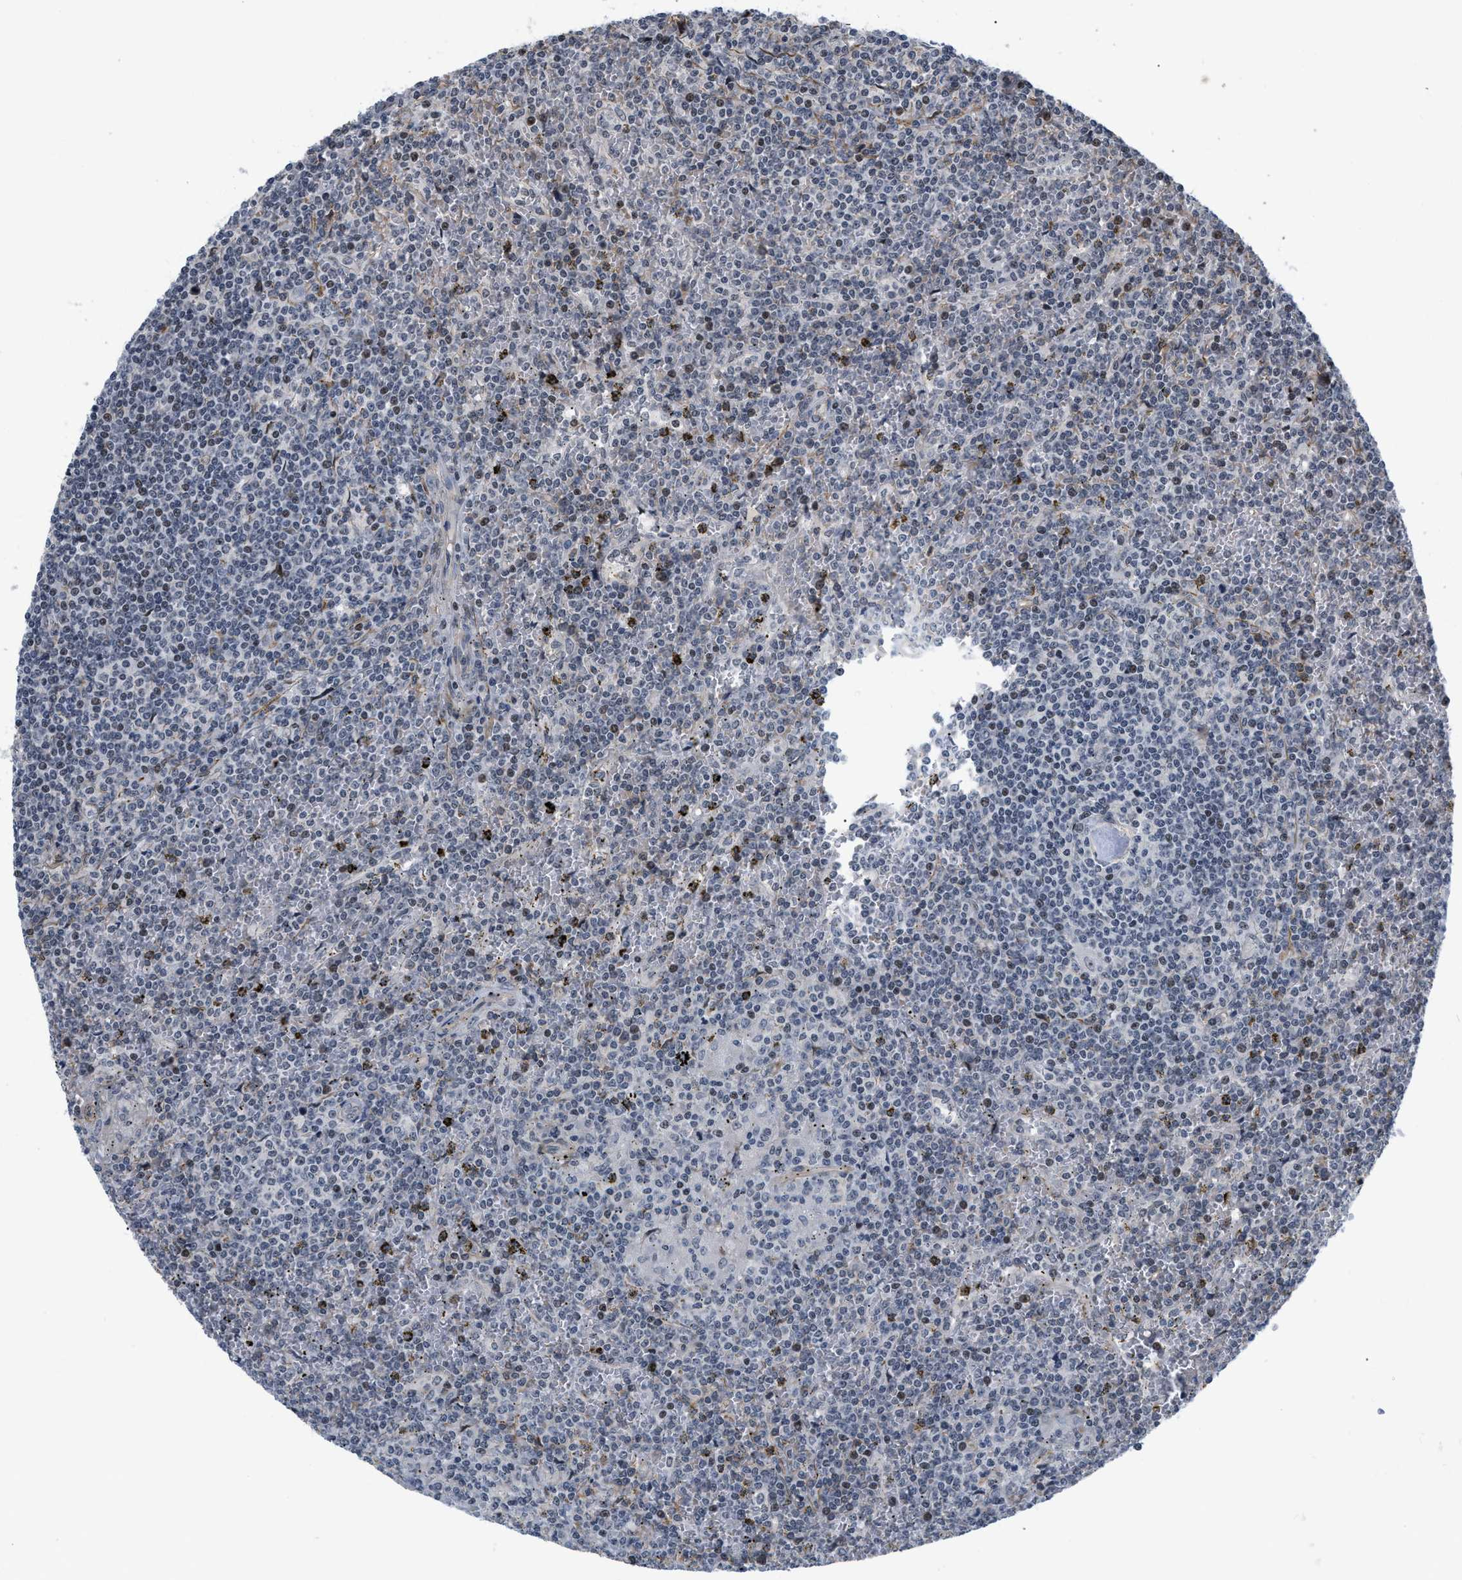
{"staining": {"intensity": "negative", "quantity": "none", "location": "none"}, "tissue": "lymphoma", "cell_type": "Tumor cells", "image_type": "cancer", "snomed": [{"axis": "morphology", "description": "Malignant lymphoma, non-Hodgkin's type, Low grade"}, {"axis": "topography", "description": "Spleen"}], "caption": "Histopathology image shows no significant protein expression in tumor cells of malignant lymphoma, non-Hodgkin's type (low-grade).", "gene": "GPRASP2", "patient": {"sex": "female", "age": 19}}